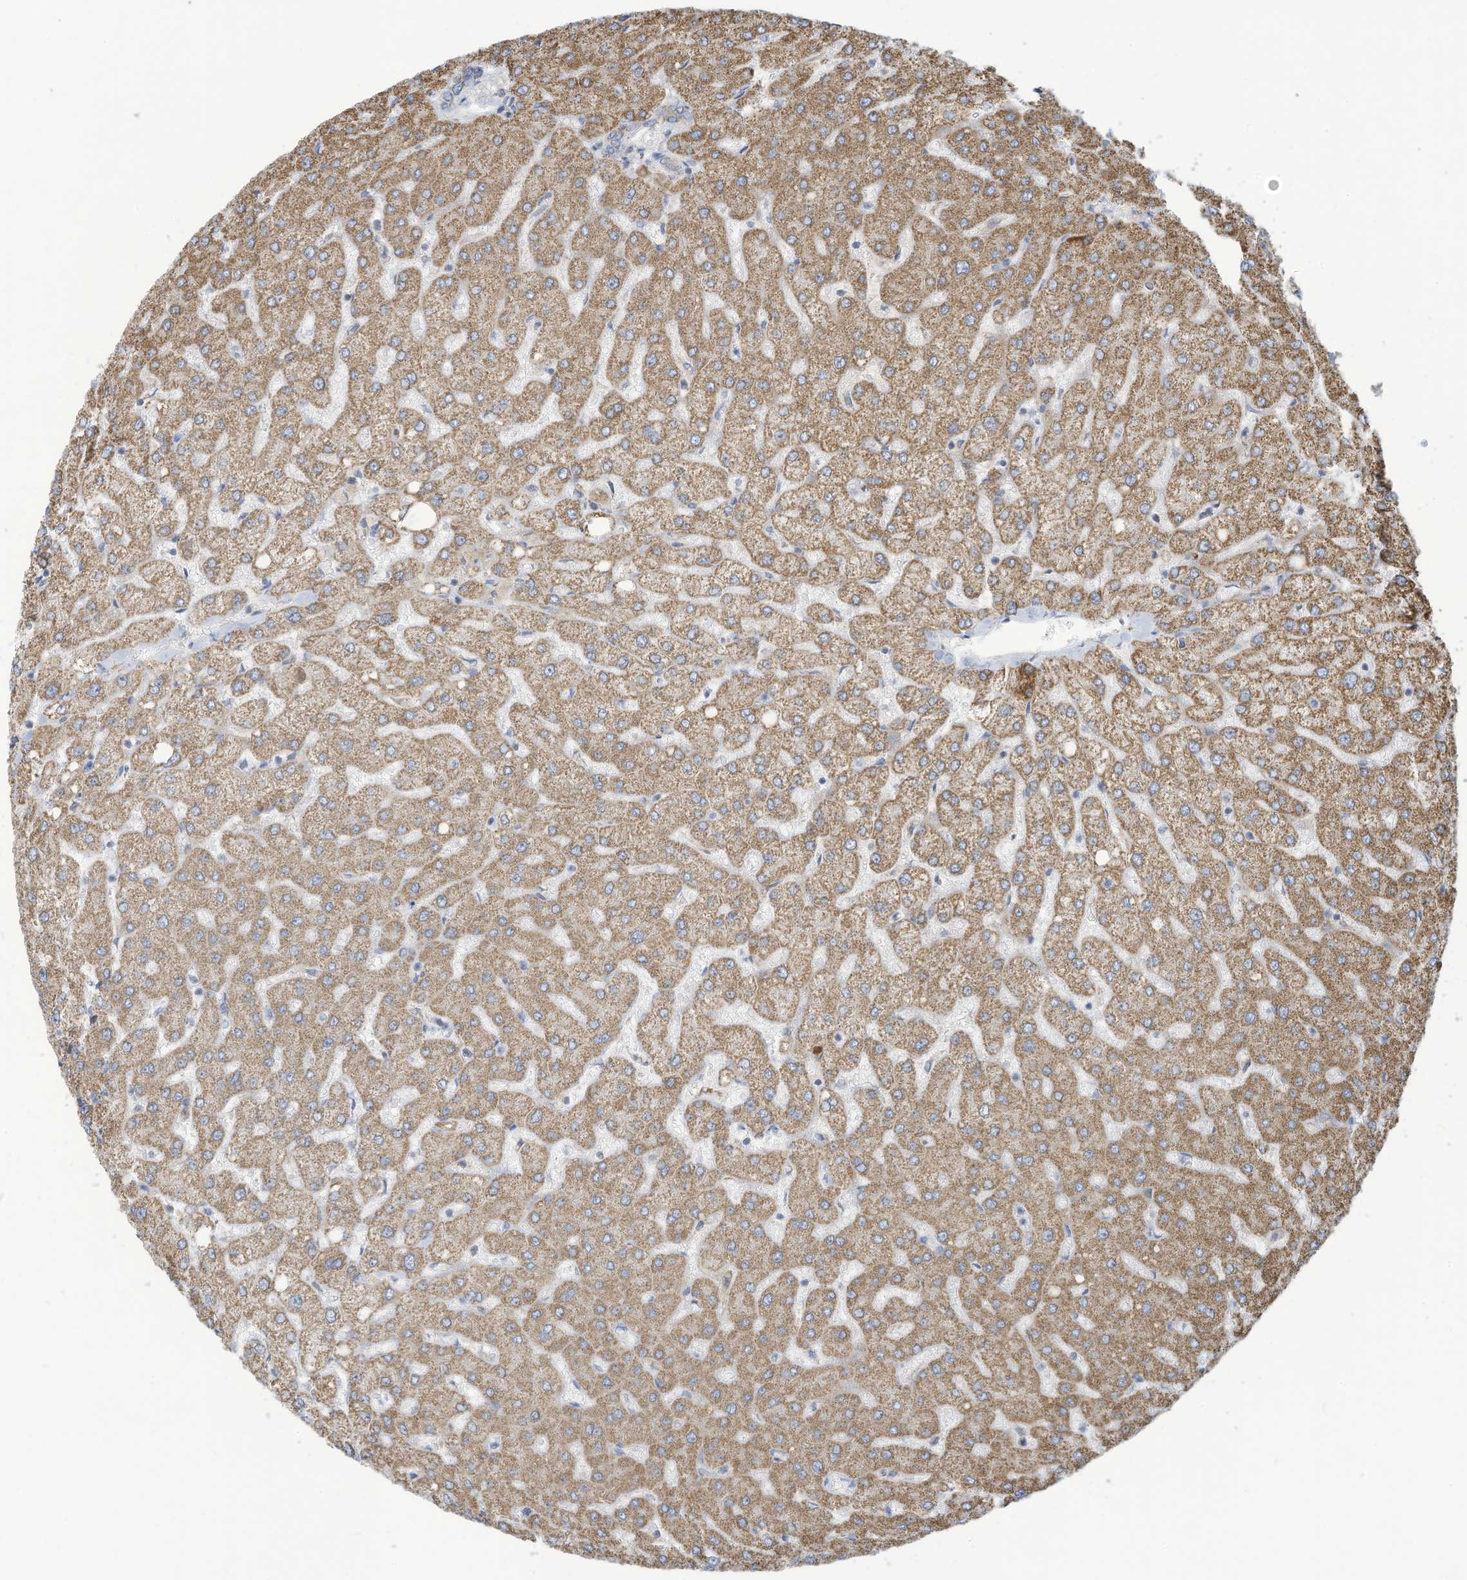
{"staining": {"intensity": "negative", "quantity": "none", "location": "none"}, "tissue": "liver", "cell_type": "Cholangiocytes", "image_type": "normal", "snomed": [{"axis": "morphology", "description": "Normal tissue, NOS"}, {"axis": "topography", "description": "Liver"}], "caption": "Cholangiocytes are negative for protein expression in normal human liver. Nuclei are stained in blue.", "gene": "NLN", "patient": {"sex": "female", "age": 54}}